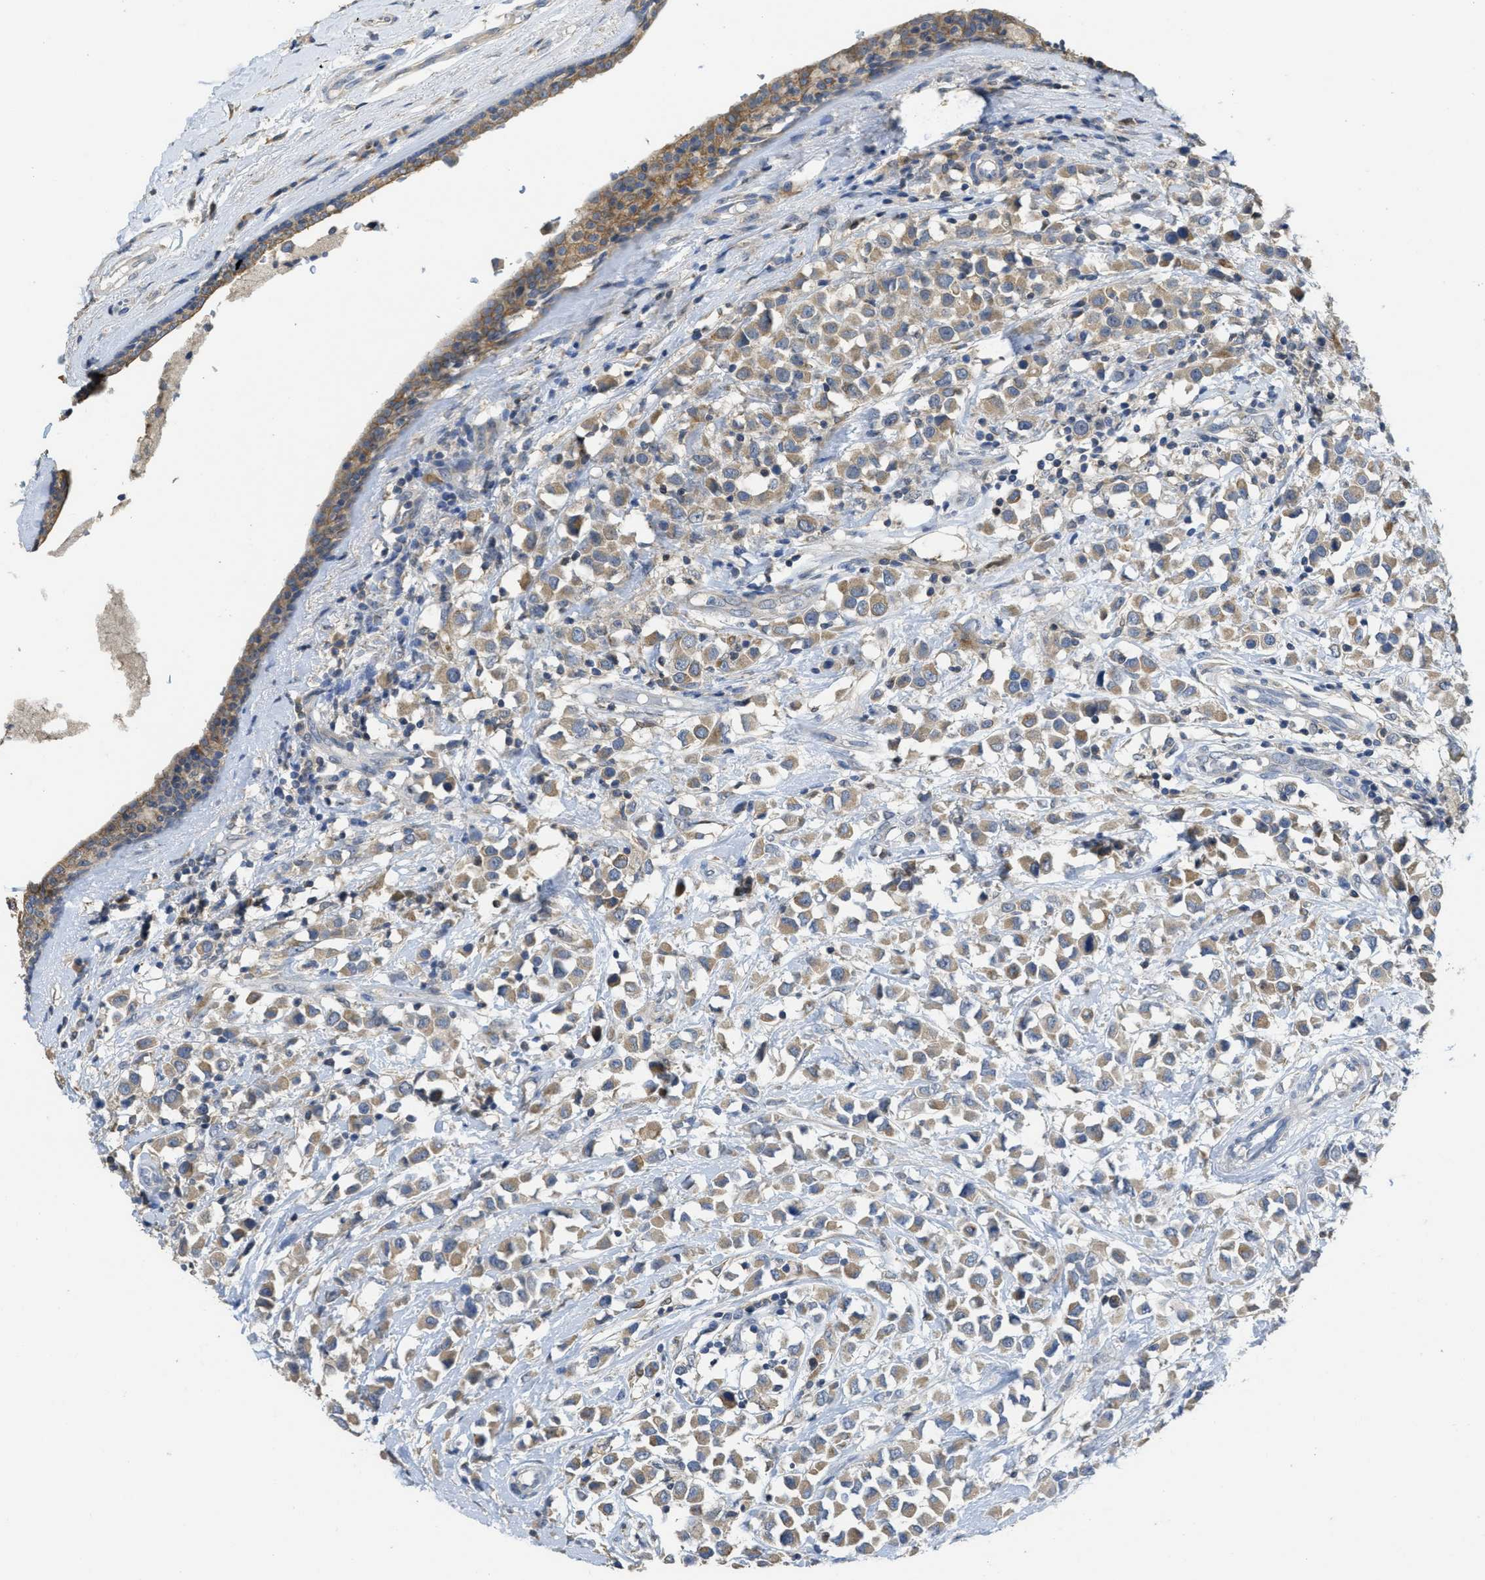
{"staining": {"intensity": "moderate", "quantity": ">75%", "location": "cytoplasmic/membranous"}, "tissue": "breast cancer", "cell_type": "Tumor cells", "image_type": "cancer", "snomed": [{"axis": "morphology", "description": "Duct carcinoma"}, {"axis": "topography", "description": "Breast"}], "caption": "The image reveals immunohistochemical staining of infiltrating ductal carcinoma (breast). There is moderate cytoplasmic/membranous staining is identified in approximately >75% of tumor cells. The protein is stained brown, and the nuclei are stained in blue (DAB IHC with brightfield microscopy, high magnification).", "gene": "SFXN2", "patient": {"sex": "female", "age": 61}}